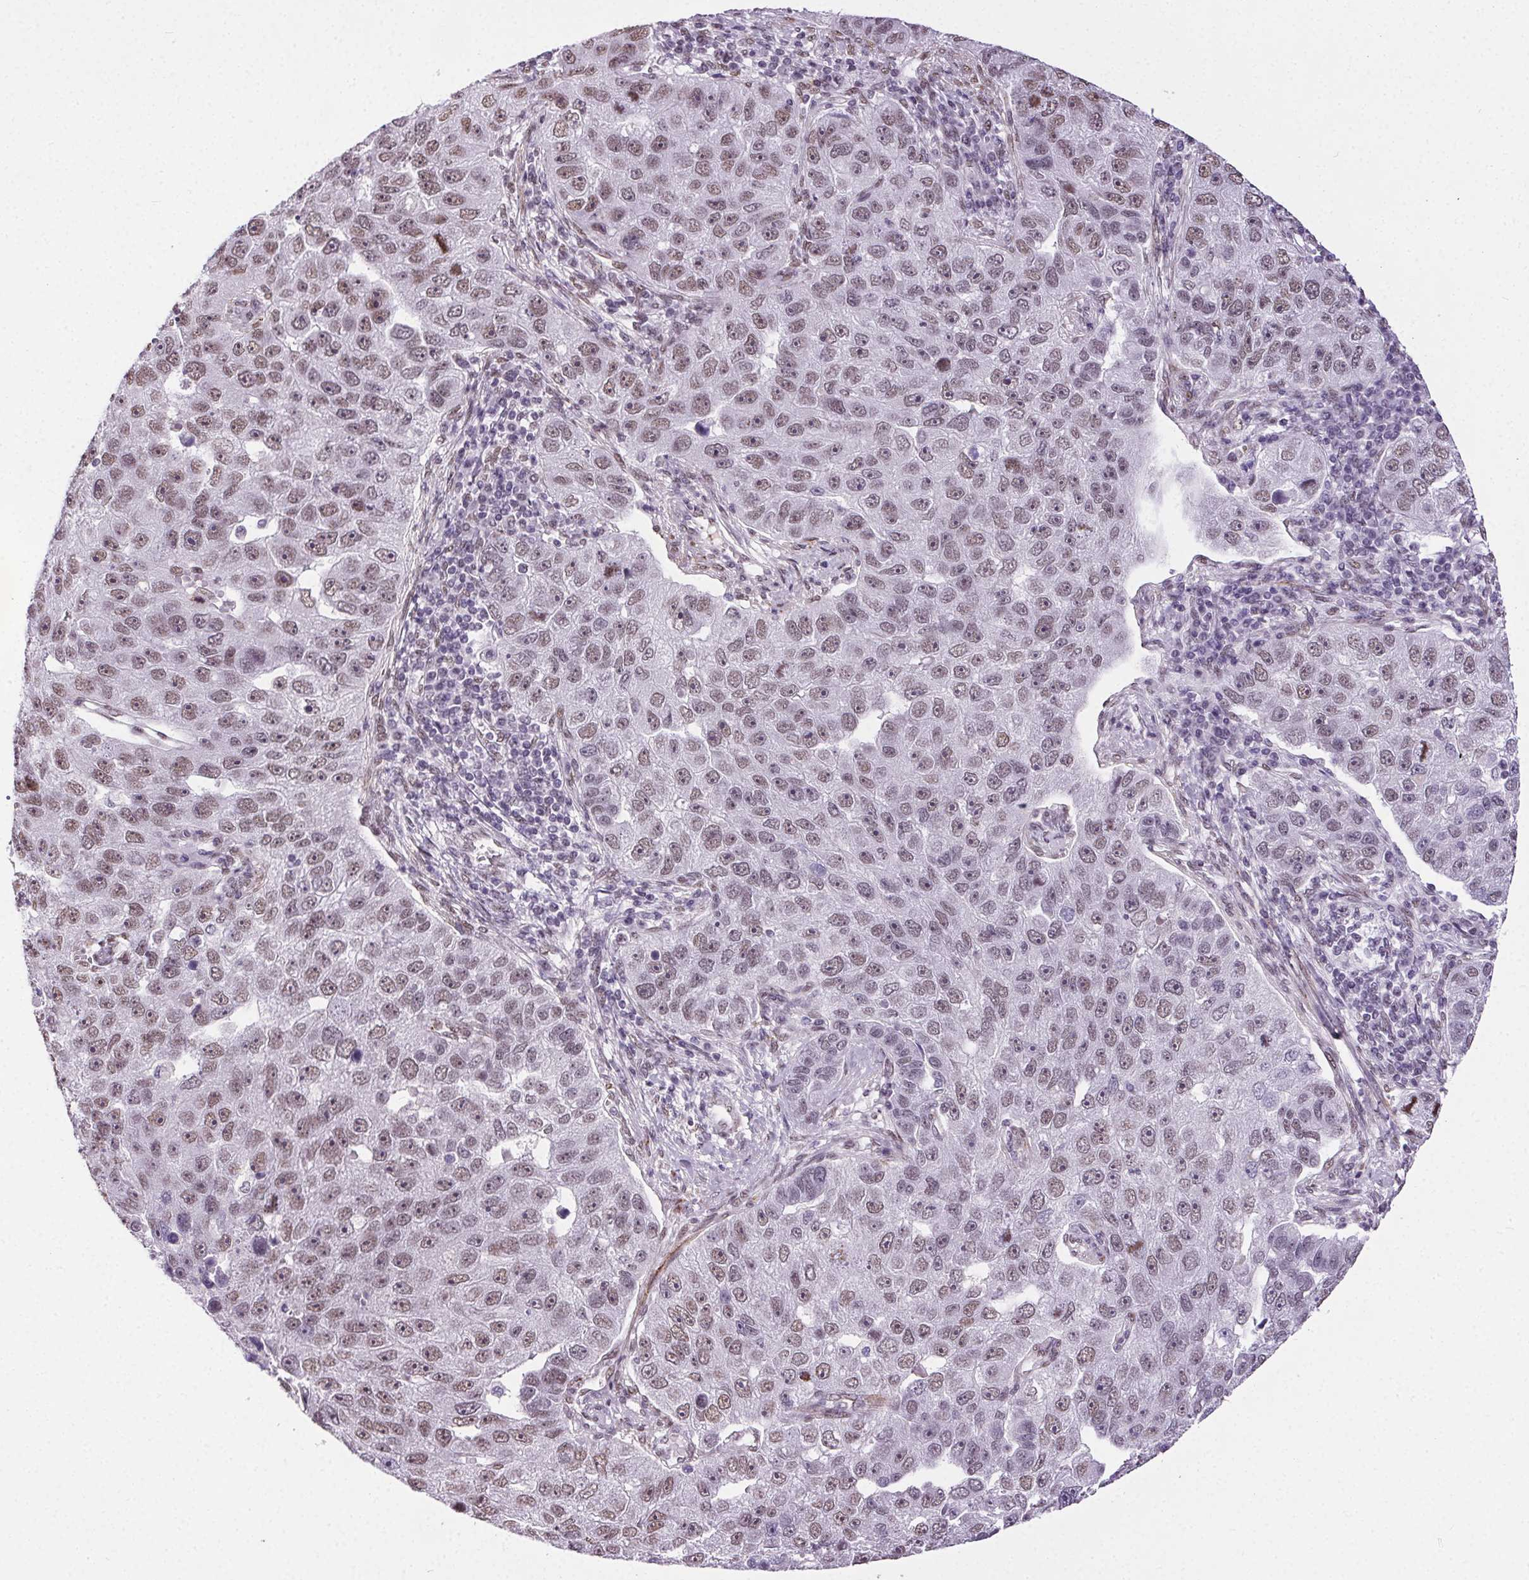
{"staining": {"intensity": "moderate", "quantity": ">75%", "location": "nuclear"}, "tissue": "pancreatic cancer", "cell_type": "Tumor cells", "image_type": "cancer", "snomed": [{"axis": "morphology", "description": "Adenocarcinoma, NOS"}, {"axis": "topography", "description": "Pancreas"}], "caption": "IHC of human pancreatic cancer (adenocarcinoma) reveals medium levels of moderate nuclear positivity in approximately >75% of tumor cells. The staining was performed using DAB (3,3'-diaminobenzidine), with brown indicating positive protein expression. Nuclei are stained blue with hematoxylin.", "gene": "GP6", "patient": {"sex": "female", "age": 61}}